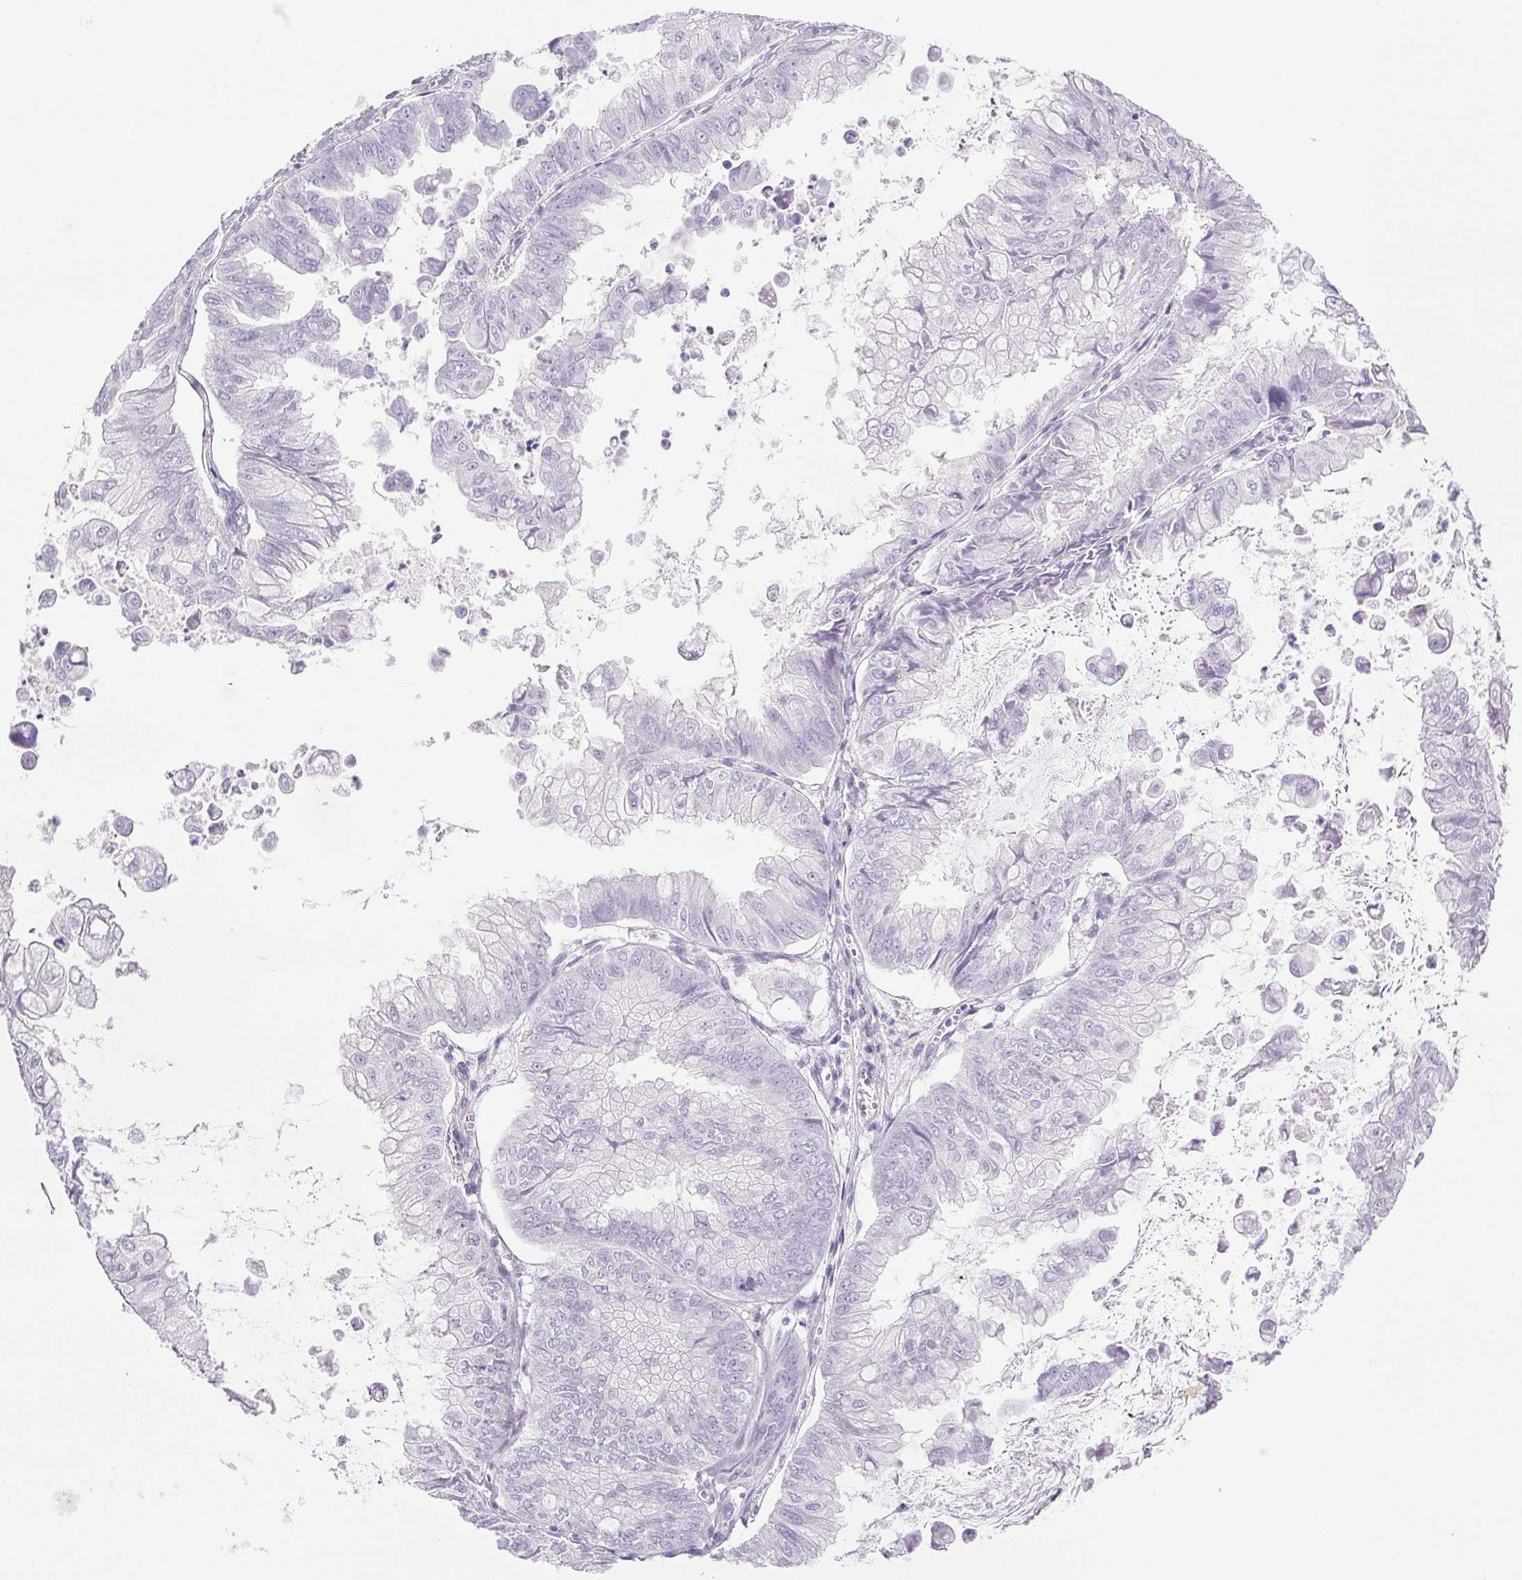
{"staining": {"intensity": "negative", "quantity": "none", "location": "none"}, "tissue": "stomach cancer", "cell_type": "Tumor cells", "image_type": "cancer", "snomed": [{"axis": "morphology", "description": "Adenocarcinoma, NOS"}, {"axis": "topography", "description": "Stomach, upper"}], "caption": "The histopathology image reveals no significant staining in tumor cells of adenocarcinoma (stomach).", "gene": "PAPPA2", "patient": {"sex": "male", "age": 80}}